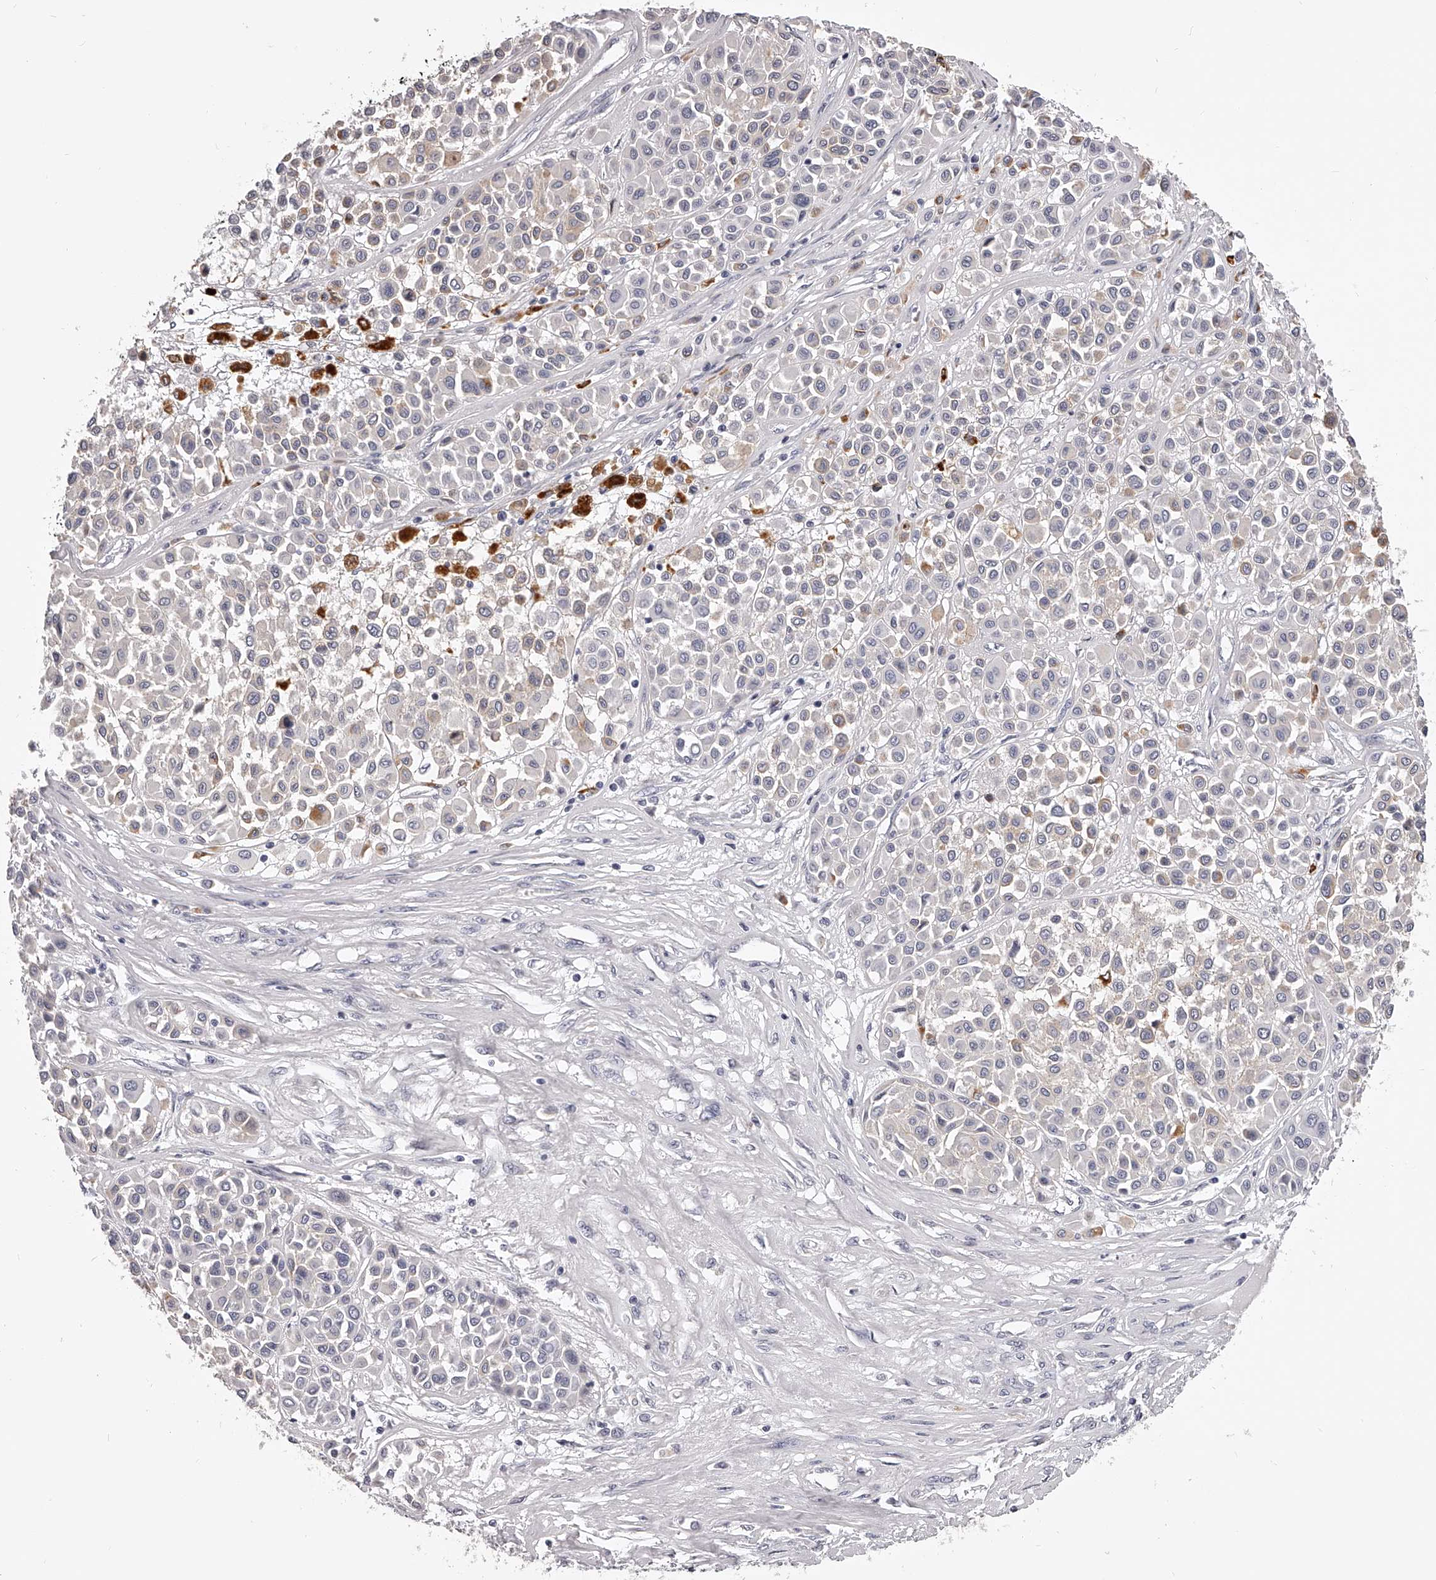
{"staining": {"intensity": "negative", "quantity": "none", "location": "none"}, "tissue": "melanoma", "cell_type": "Tumor cells", "image_type": "cancer", "snomed": [{"axis": "morphology", "description": "Malignant melanoma, Metastatic site"}, {"axis": "topography", "description": "Soft tissue"}], "caption": "An immunohistochemistry micrograph of malignant melanoma (metastatic site) is shown. There is no staining in tumor cells of malignant melanoma (metastatic site).", "gene": "DMRT1", "patient": {"sex": "male", "age": 41}}